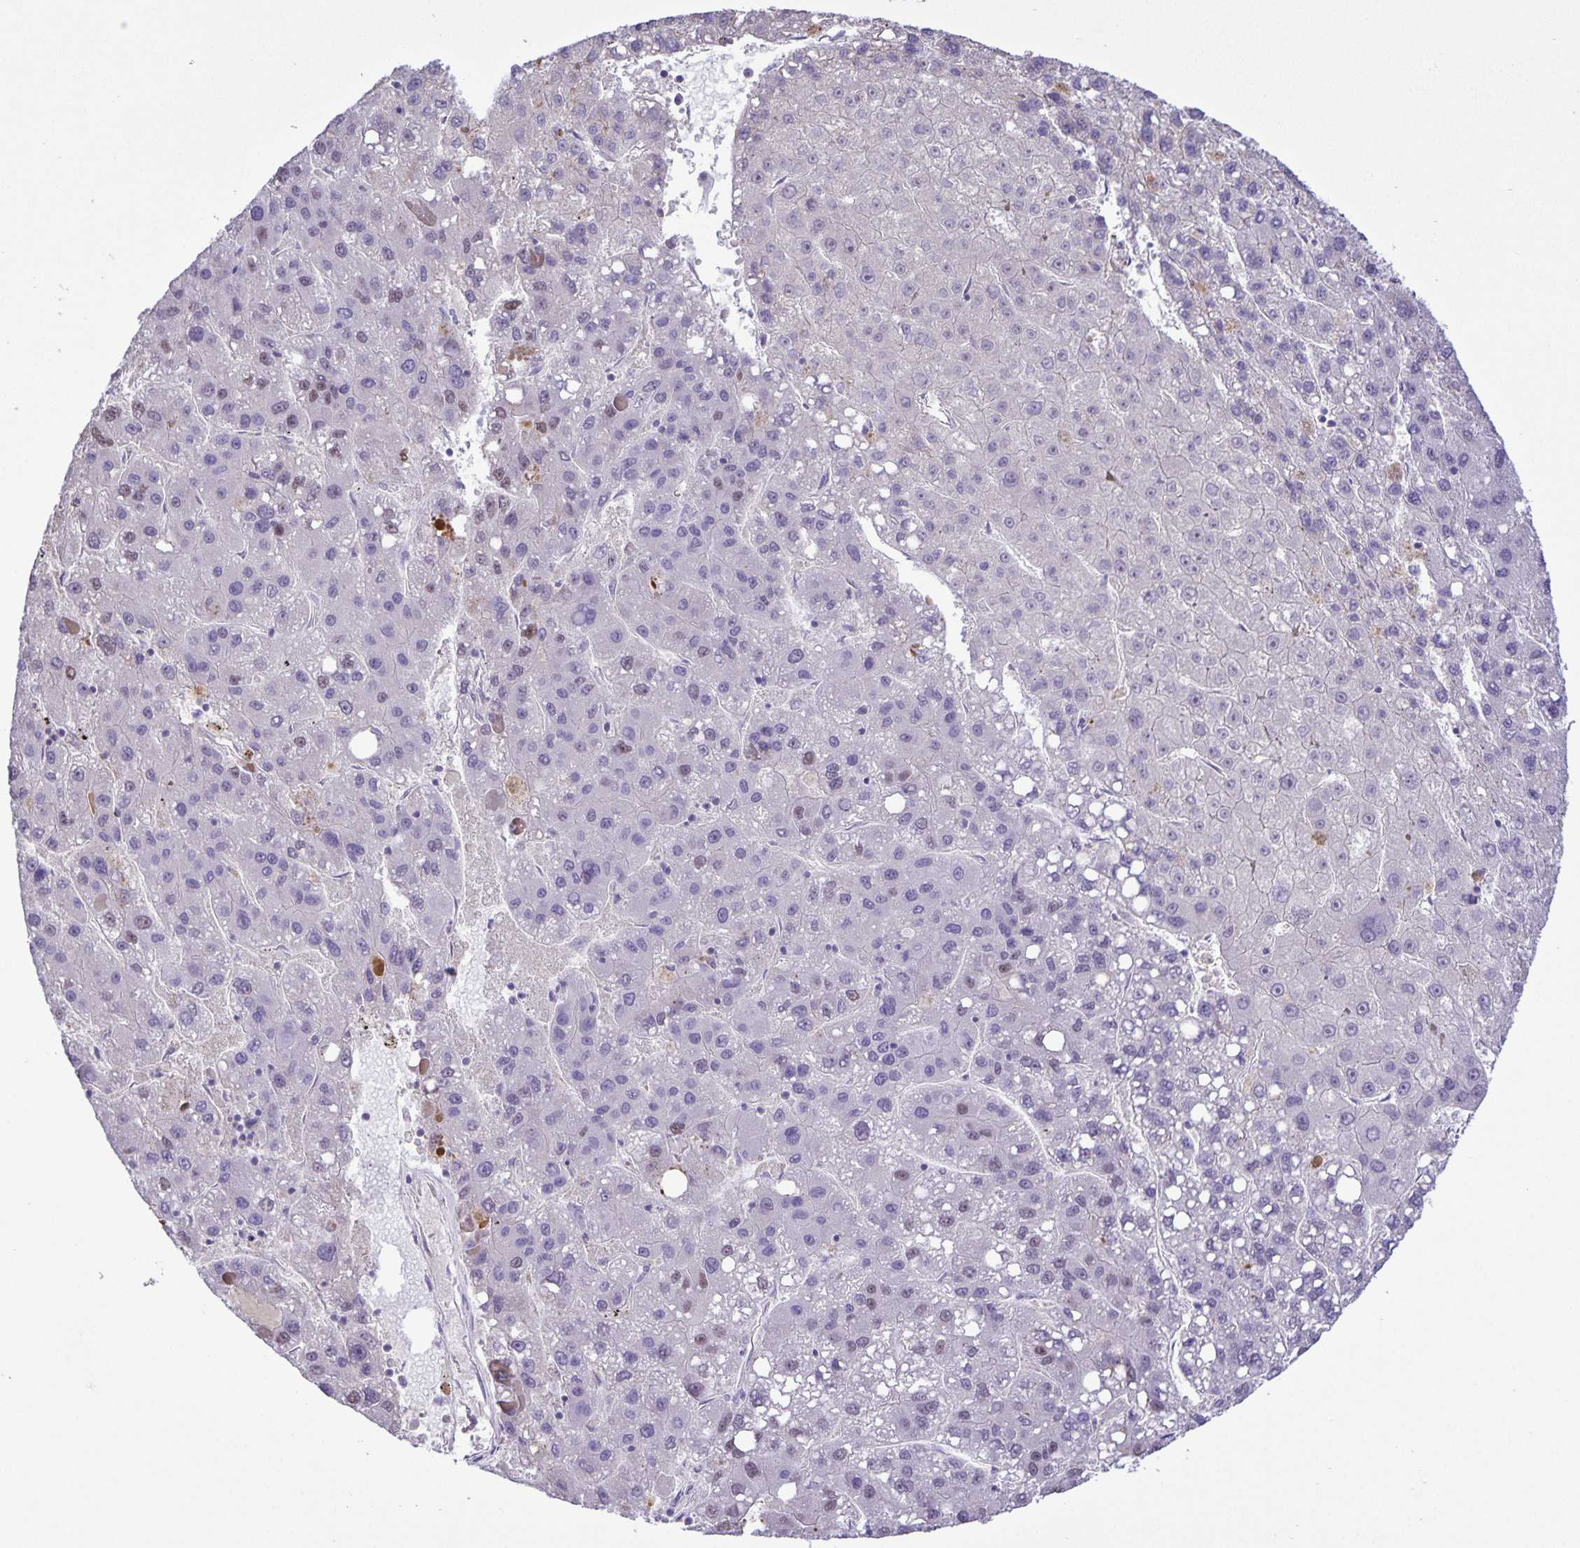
{"staining": {"intensity": "negative", "quantity": "none", "location": "none"}, "tissue": "liver cancer", "cell_type": "Tumor cells", "image_type": "cancer", "snomed": [{"axis": "morphology", "description": "Carcinoma, Hepatocellular, NOS"}, {"axis": "topography", "description": "Liver"}], "caption": "DAB immunohistochemical staining of human liver cancer (hepatocellular carcinoma) exhibits no significant expression in tumor cells.", "gene": "ONECUT2", "patient": {"sex": "female", "age": 82}}